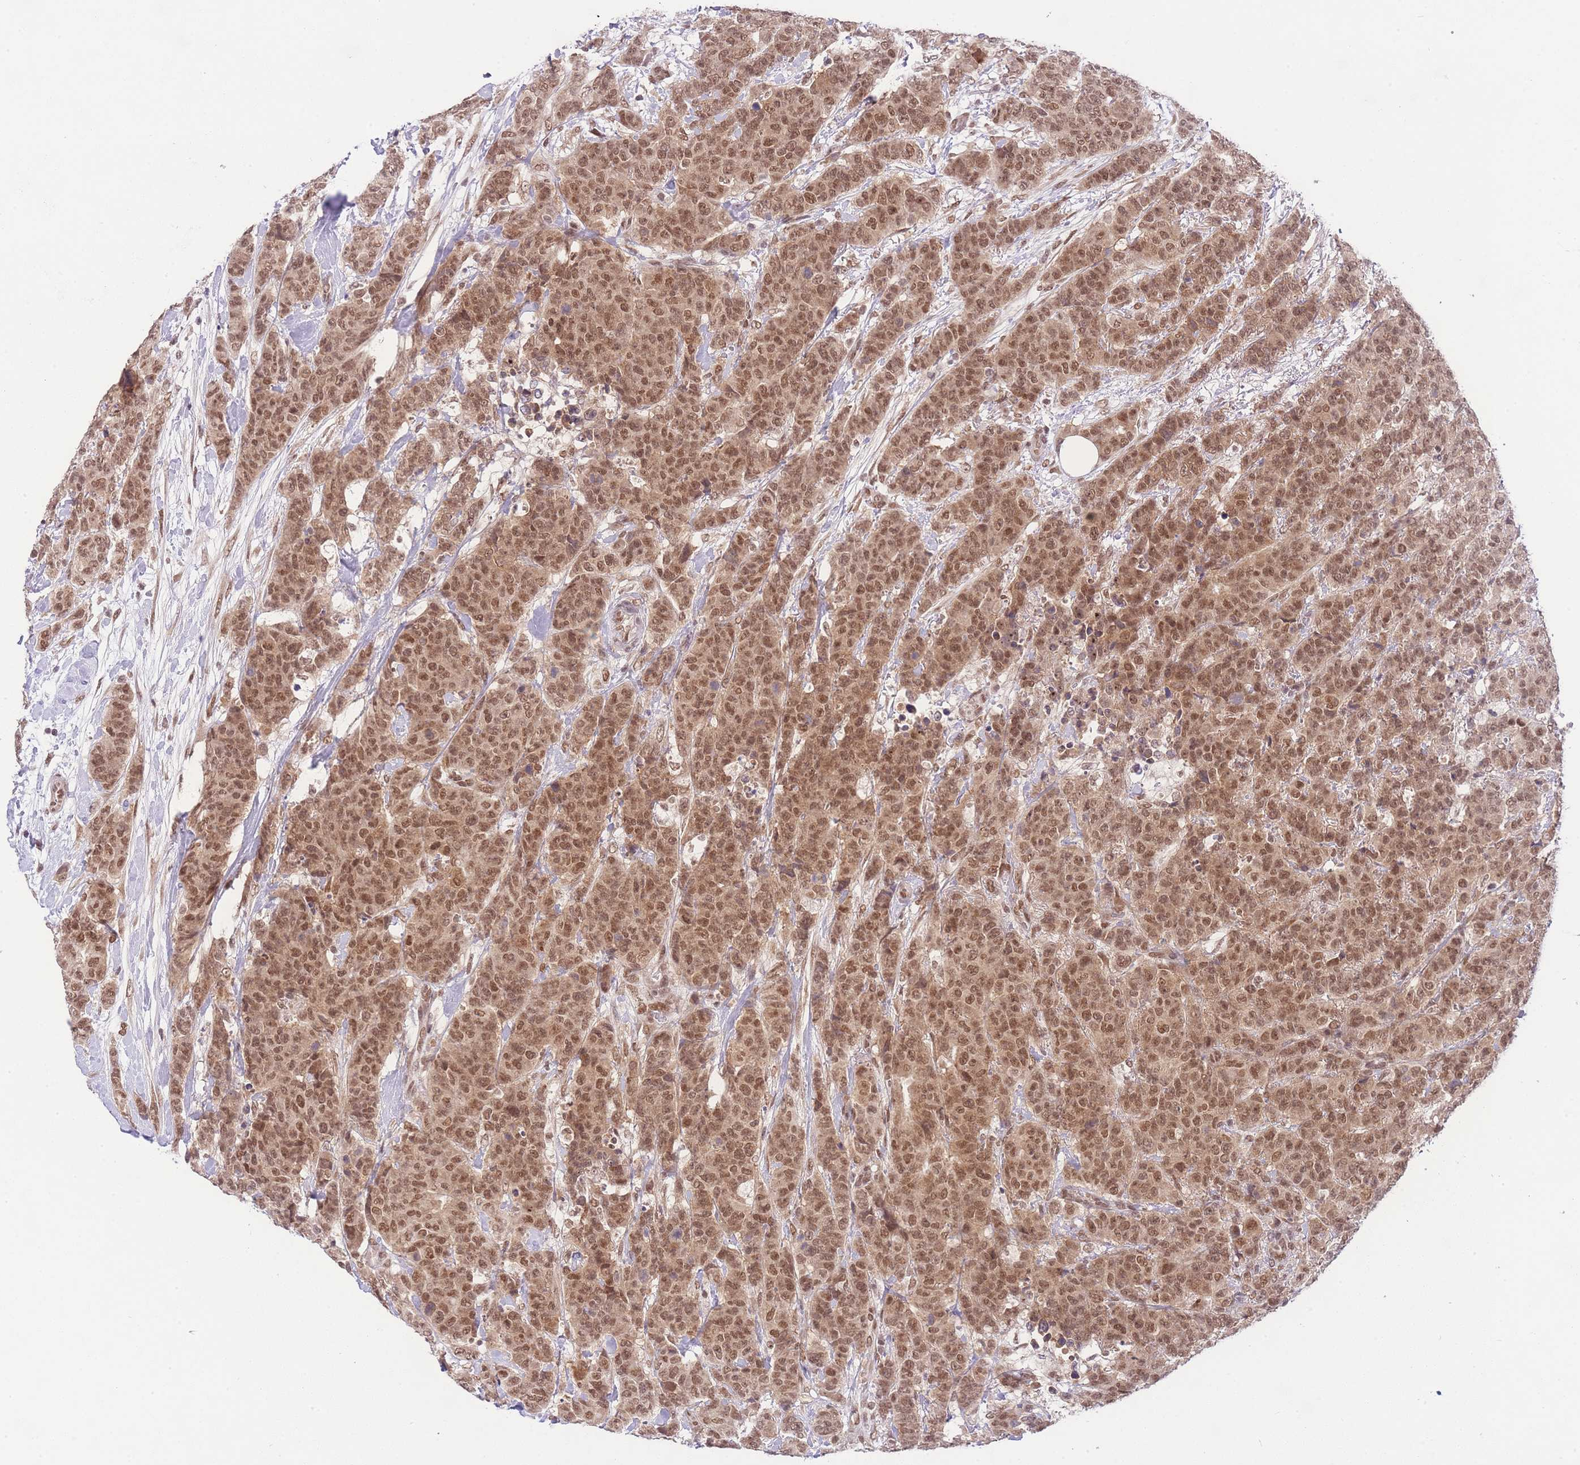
{"staining": {"intensity": "moderate", "quantity": ">75%", "location": "nuclear"}, "tissue": "breast cancer", "cell_type": "Tumor cells", "image_type": "cancer", "snomed": [{"axis": "morphology", "description": "Duct carcinoma"}, {"axis": "topography", "description": "Breast"}], "caption": "A medium amount of moderate nuclear staining is identified in approximately >75% of tumor cells in invasive ductal carcinoma (breast) tissue. The staining is performed using DAB (3,3'-diaminobenzidine) brown chromogen to label protein expression. The nuclei are counter-stained blue using hematoxylin.", "gene": "TMED3", "patient": {"sex": "female", "age": 40}}